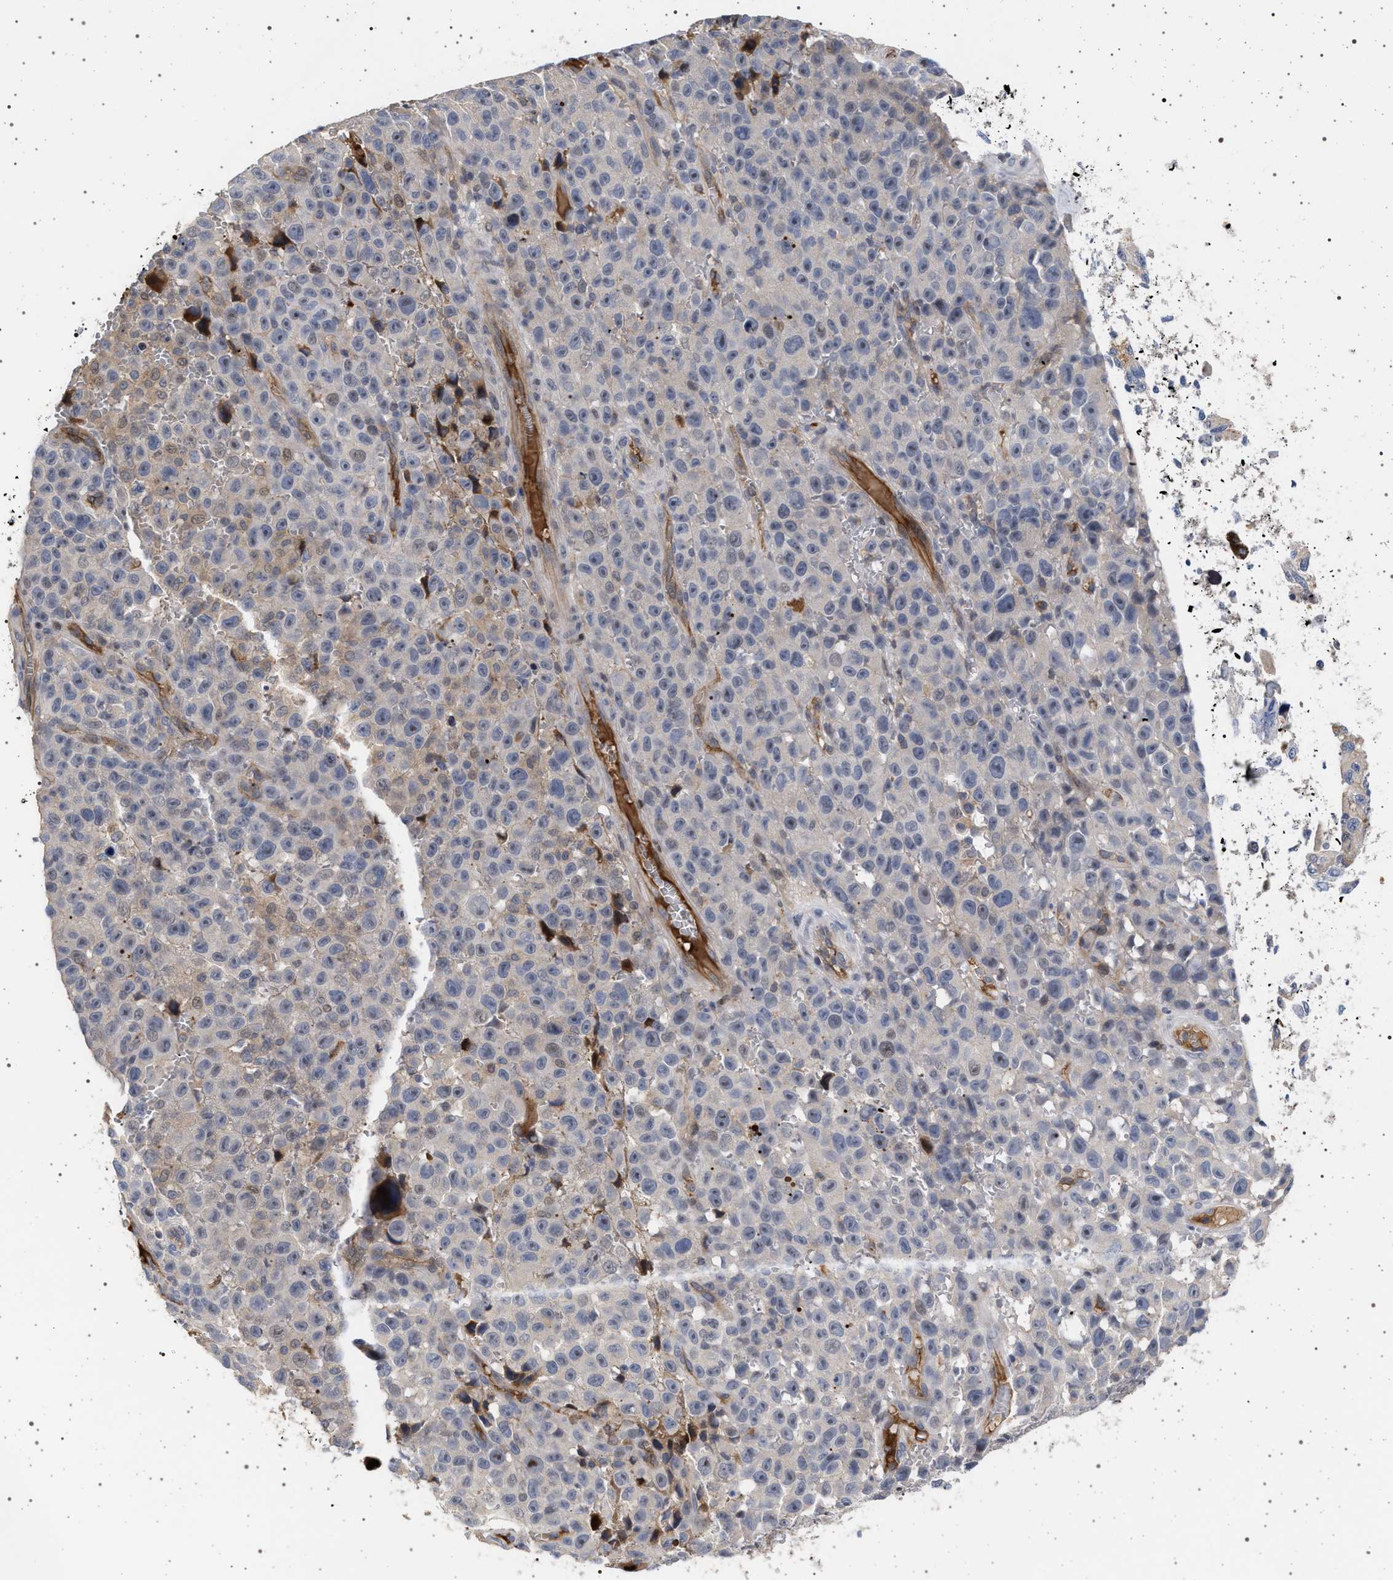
{"staining": {"intensity": "negative", "quantity": "none", "location": "none"}, "tissue": "skin cancer", "cell_type": "Tumor cells", "image_type": "cancer", "snomed": [{"axis": "morphology", "description": "Squamous cell carcinoma, NOS"}, {"axis": "topography", "description": "Skin"}], "caption": "Human squamous cell carcinoma (skin) stained for a protein using IHC shows no staining in tumor cells.", "gene": "RBM48", "patient": {"sex": "female", "age": 44}}